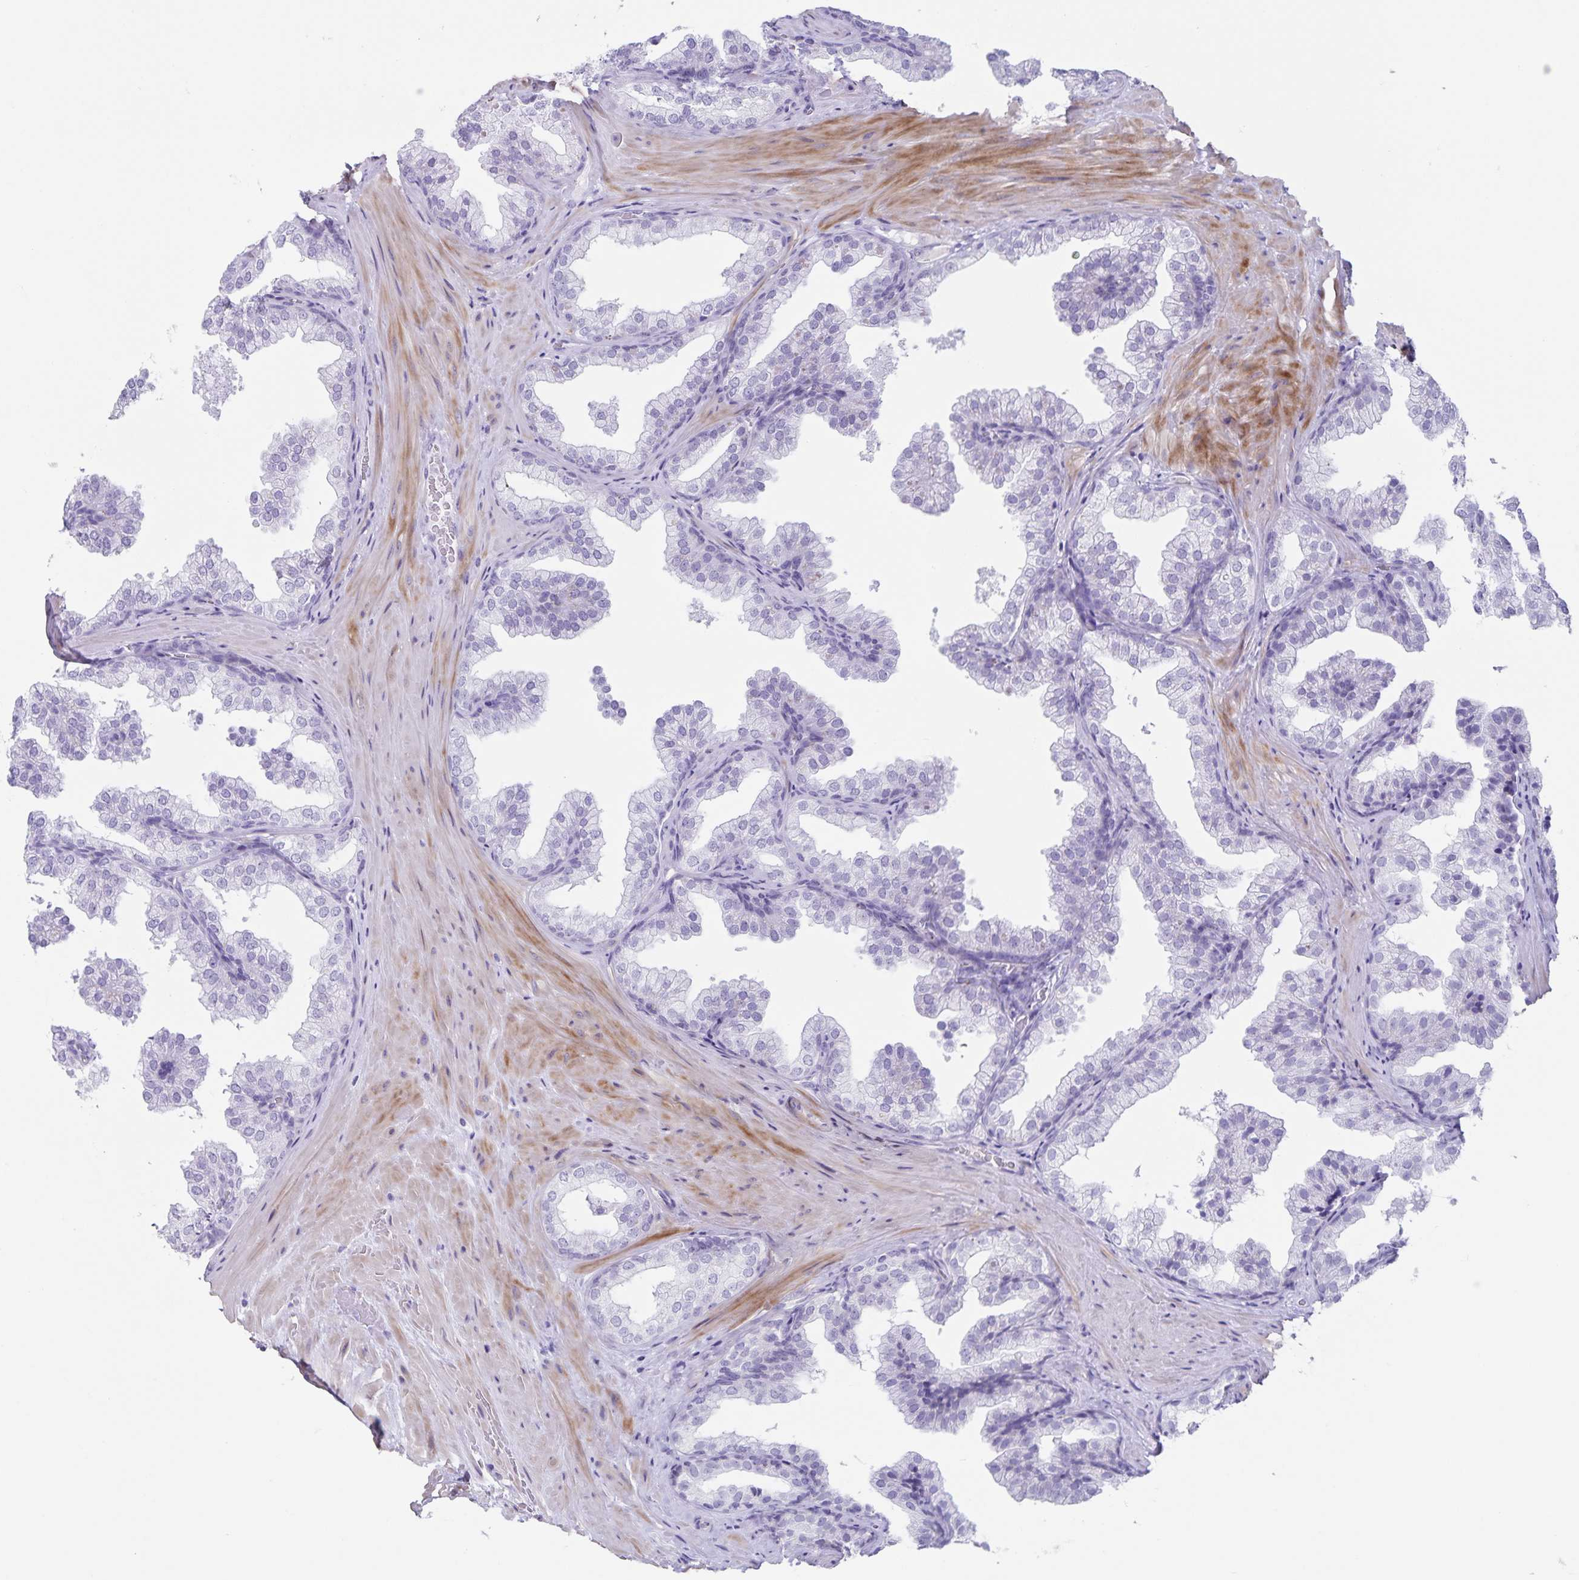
{"staining": {"intensity": "negative", "quantity": "none", "location": "none"}, "tissue": "prostate", "cell_type": "Glandular cells", "image_type": "normal", "snomed": [{"axis": "morphology", "description": "Normal tissue, NOS"}, {"axis": "topography", "description": "Prostate"}], "caption": "DAB immunohistochemical staining of unremarkable human prostate reveals no significant positivity in glandular cells.", "gene": "C11orf42", "patient": {"sex": "male", "age": 37}}